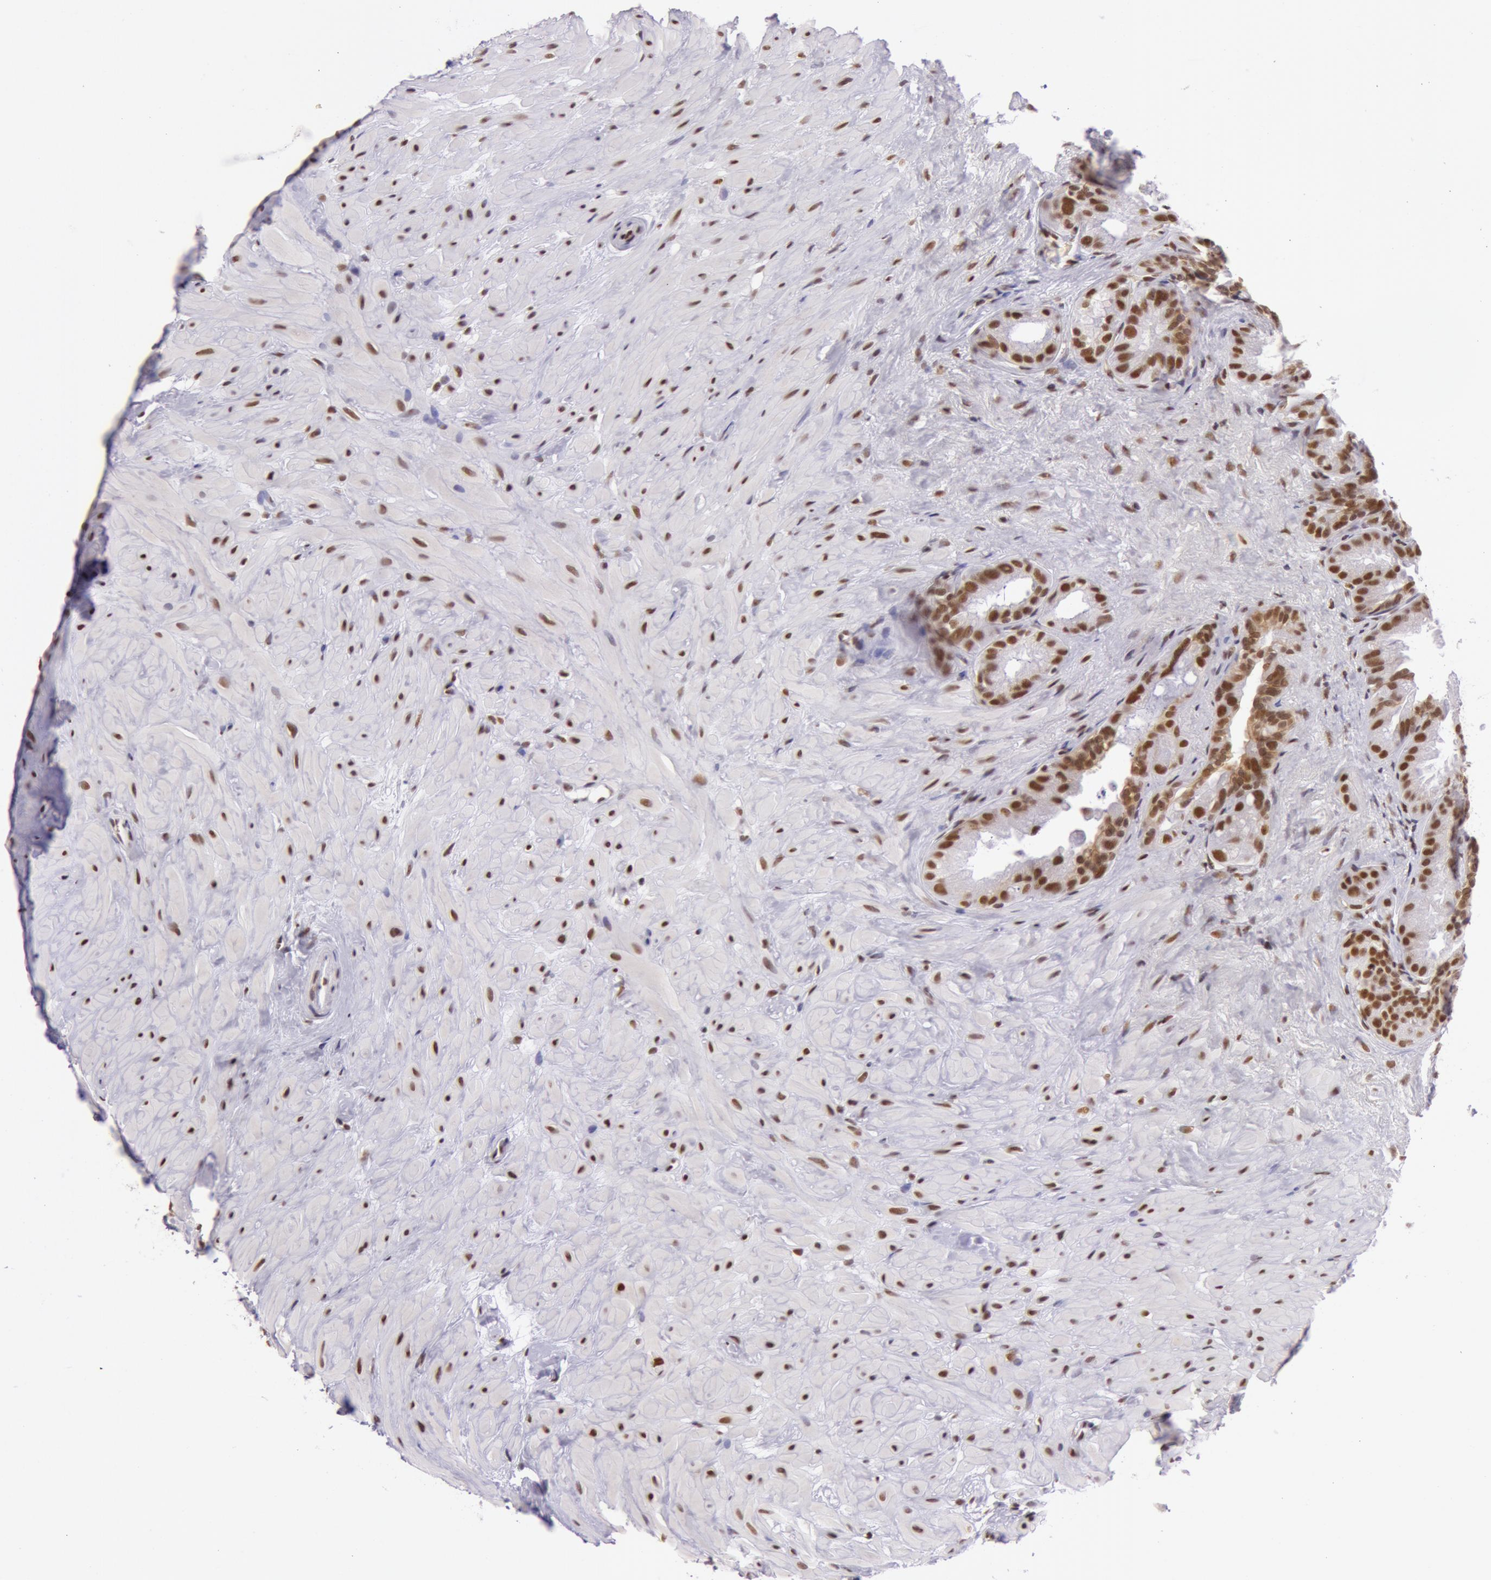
{"staining": {"intensity": "strong", "quantity": ">75%", "location": "nuclear"}, "tissue": "seminal vesicle", "cell_type": "Glandular cells", "image_type": "normal", "snomed": [{"axis": "morphology", "description": "Normal tissue, NOS"}, {"axis": "topography", "description": "Prostate"}, {"axis": "topography", "description": "Seminal veicle"}], "caption": "High-magnification brightfield microscopy of benign seminal vesicle stained with DAB (3,3'-diaminobenzidine) (brown) and counterstained with hematoxylin (blue). glandular cells exhibit strong nuclear expression is seen in approximately>75% of cells. The protein is shown in brown color, while the nuclei are stained blue.", "gene": "NBN", "patient": {"sex": "male", "age": 63}}